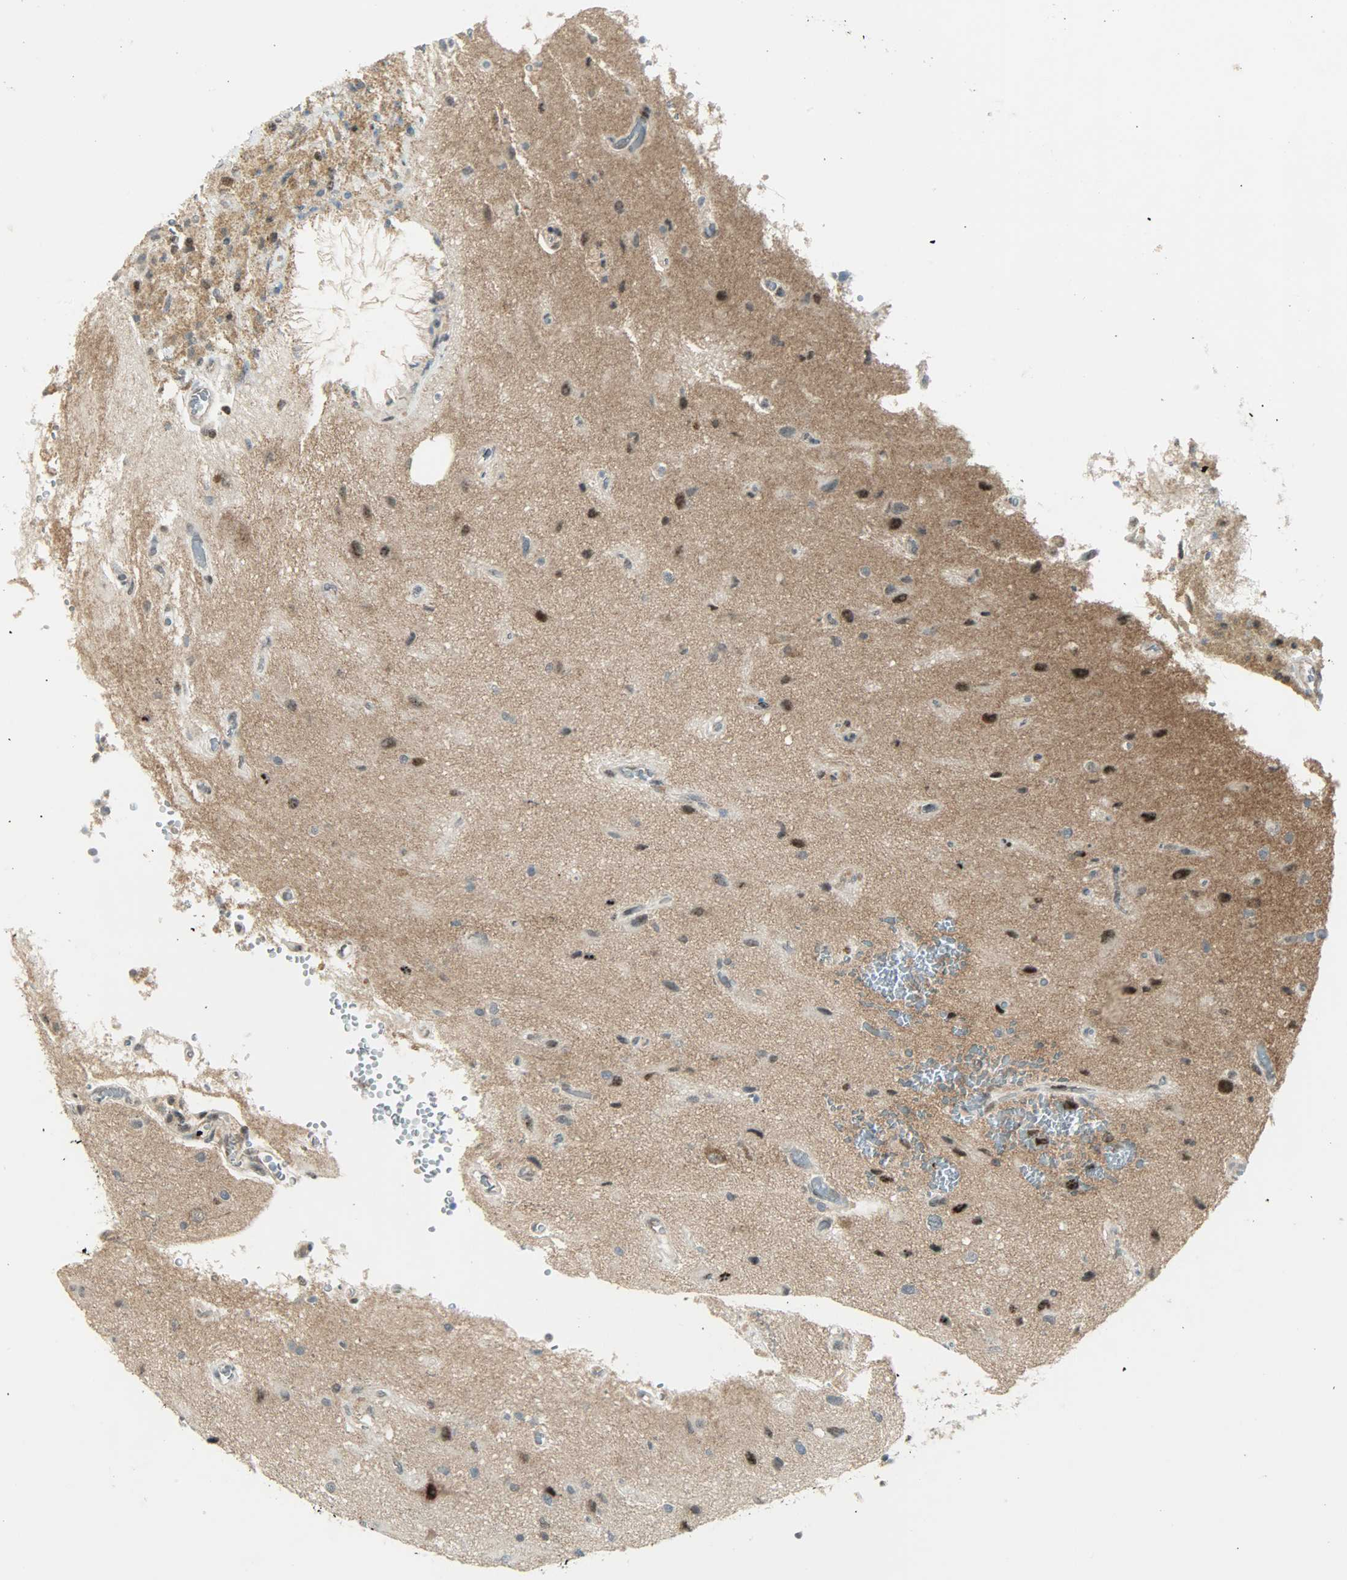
{"staining": {"intensity": "moderate", "quantity": "25%-75%", "location": "nuclear"}, "tissue": "glioma", "cell_type": "Tumor cells", "image_type": "cancer", "snomed": [{"axis": "morphology", "description": "Glioma, malignant, High grade"}, {"axis": "topography", "description": "Brain"}], "caption": "Protein expression analysis of human malignant glioma (high-grade) reveals moderate nuclear expression in approximately 25%-75% of tumor cells.", "gene": "IL15", "patient": {"sex": "male", "age": 47}}